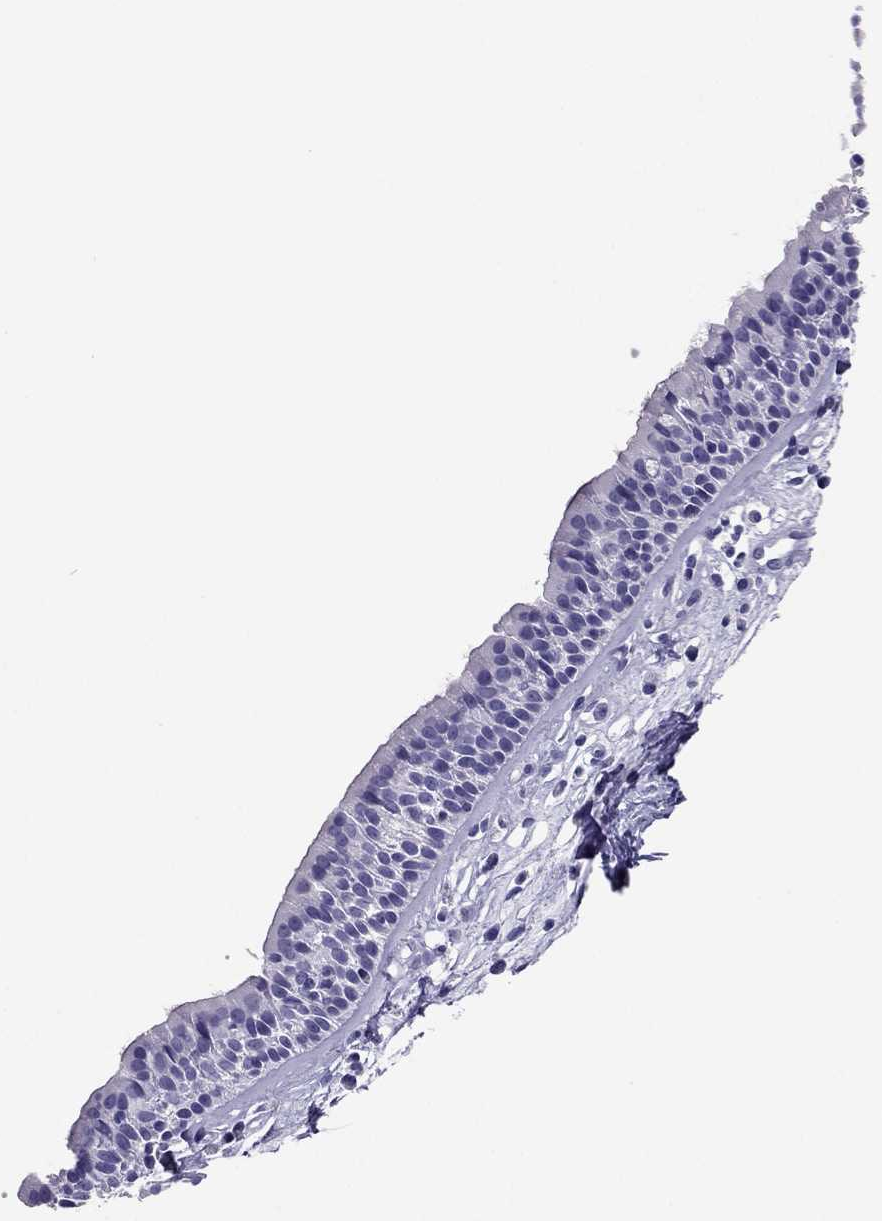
{"staining": {"intensity": "negative", "quantity": "none", "location": "none"}, "tissue": "nasopharynx", "cell_type": "Respiratory epithelial cells", "image_type": "normal", "snomed": [{"axis": "morphology", "description": "Normal tissue, NOS"}, {"axis": "topography", "description": "Nasopharynx"}], "caption": "This is an immunohistochemistry (IHC) image of benign nasopharynx. There is no expression in respiratory epithelial cells.", "gene": "PDE6A", "patient": {"sex": "male", "age": 77}}